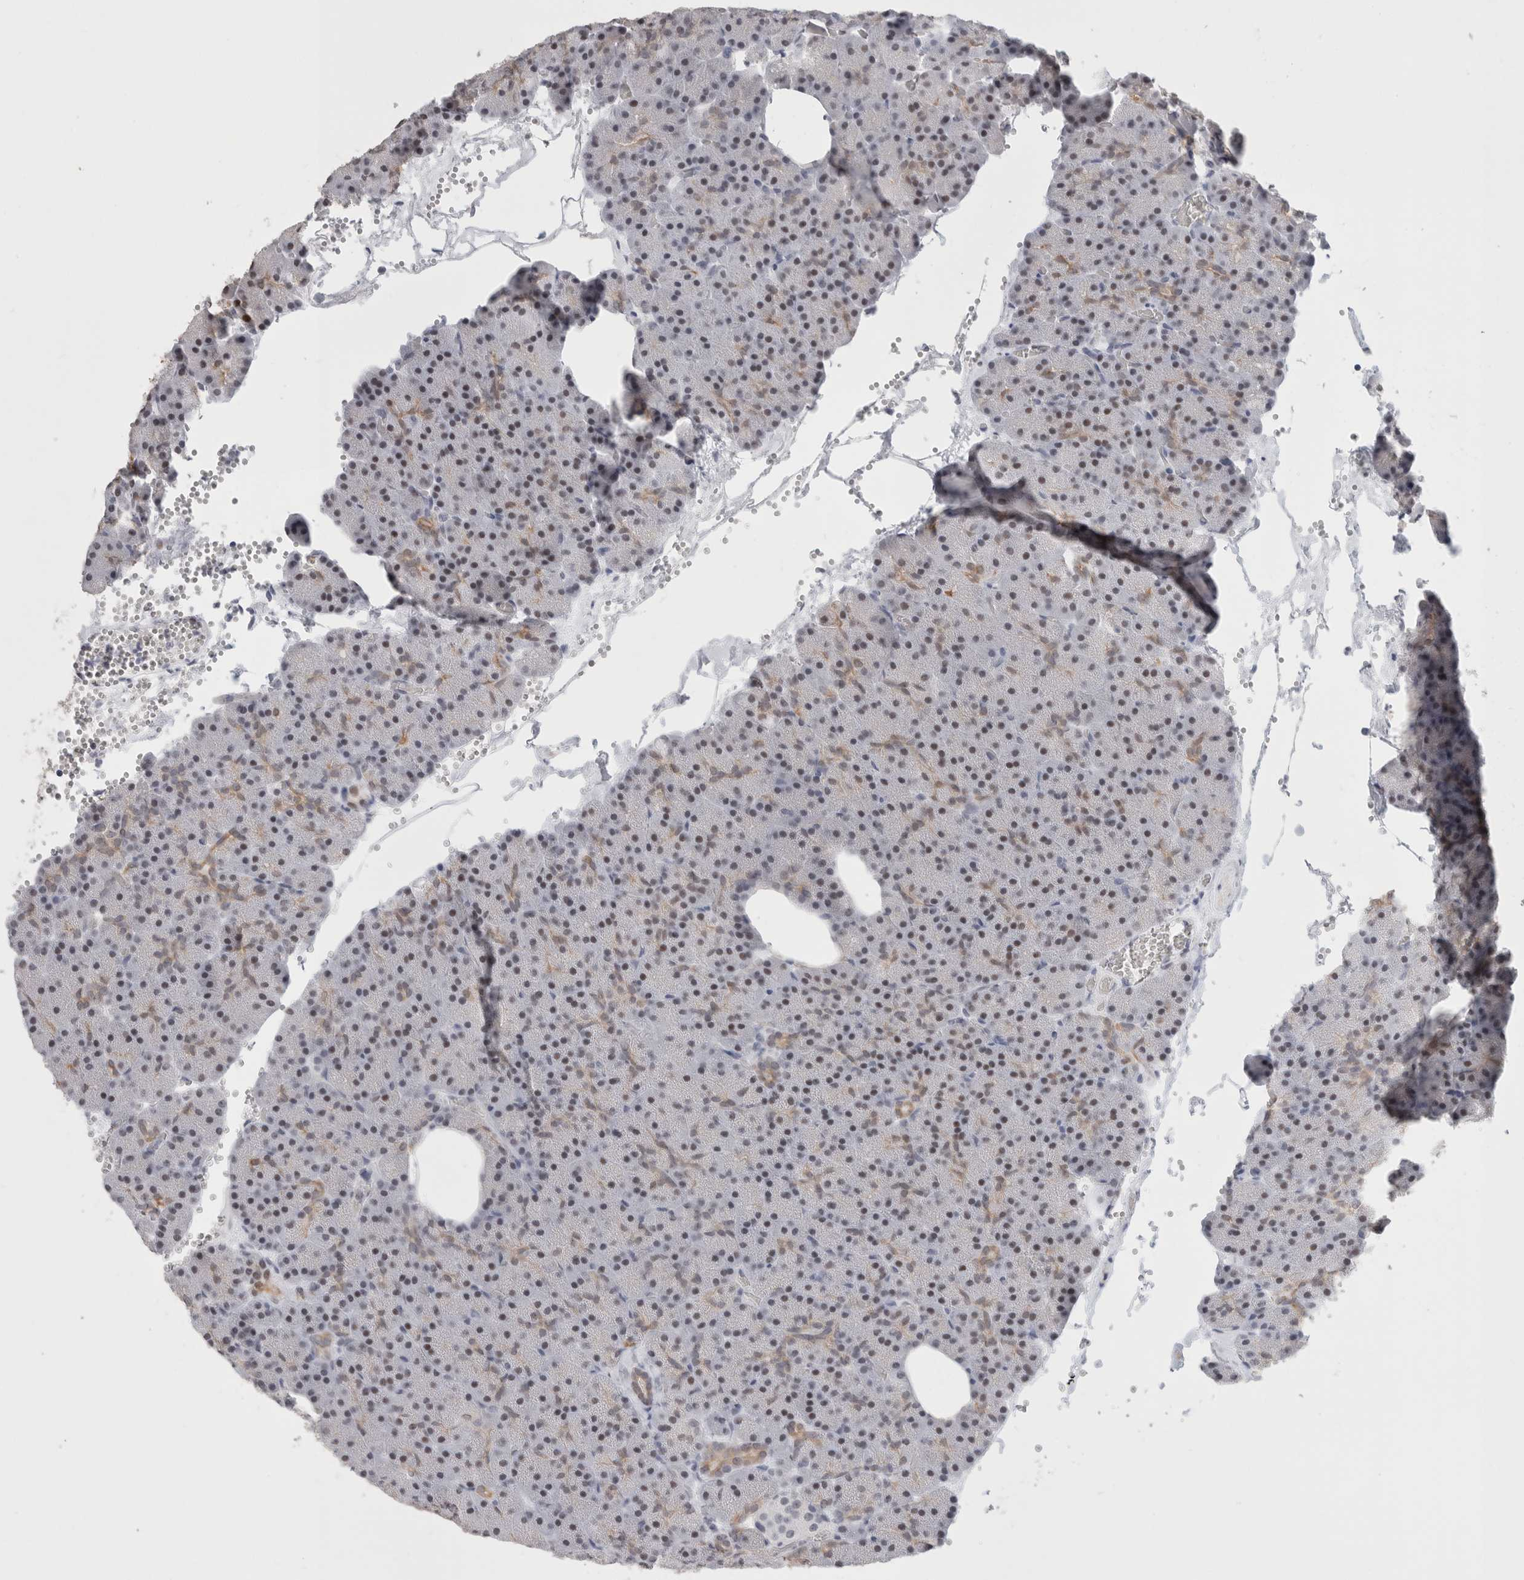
{"staining": {"intensity": "moderate", "quantity": "25%-75%", "location": "cytoplasmic/membranous,nuclear"}, "tissue": "pancreas", "cell_type": "Exocrine glandular cells", "image_type": "normal", "snomed": [{"axis": "morphology", "description": "Normal tissue, NOS"}, {"axis": "morphology", "description": "Carcinoid, malignant, NOS"}, {"axis": "topography", "description": "Pancreas"}], "caption": "The micrograph demonstrates a brown stain indicating the presence of a protein in the cytoplasmic/membranous,nuclear of exocrine glandular cells in pancreas.", "gene": "SMARCC1", "patient": {"sex": "female", "age": 35}}